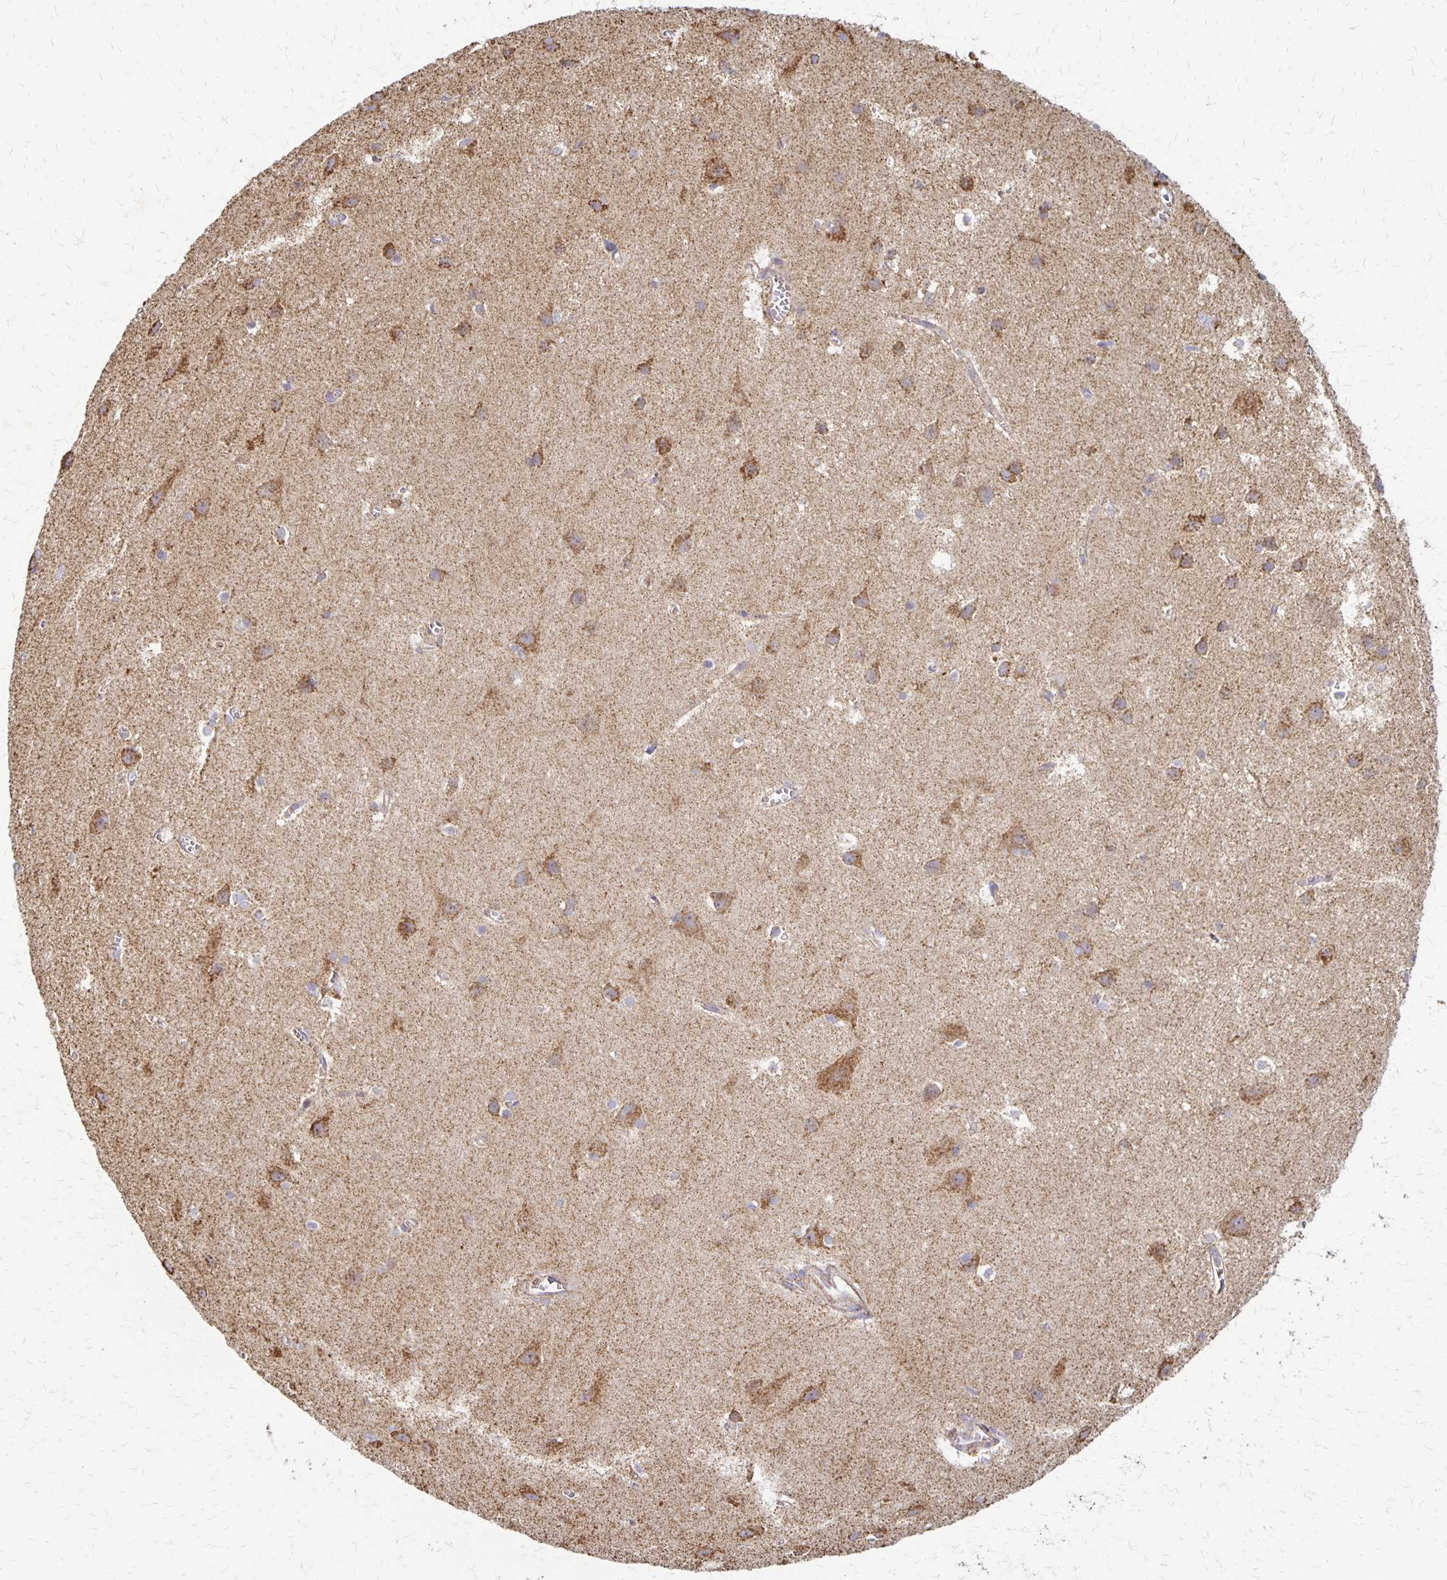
{"staining": {"intensity": "negative", "quantity": "none", "location": "none"}, "tissue": "cerebral cortex", "cell_type": "Endothelial cells", "image_type": "normal", "snomed": [{"axis": "morphology", "description": "Normal tissue, NOS"}, {"axis": "topography", "description": "Cerebral cortex"}], "caption": "A histopathology image of human cerebral cortex is negative for staining in endothelial cells. Nuclei are stained in blue.", "gene": "EIF4EBP2", "patient": {"sex": "male", "age": 37}}